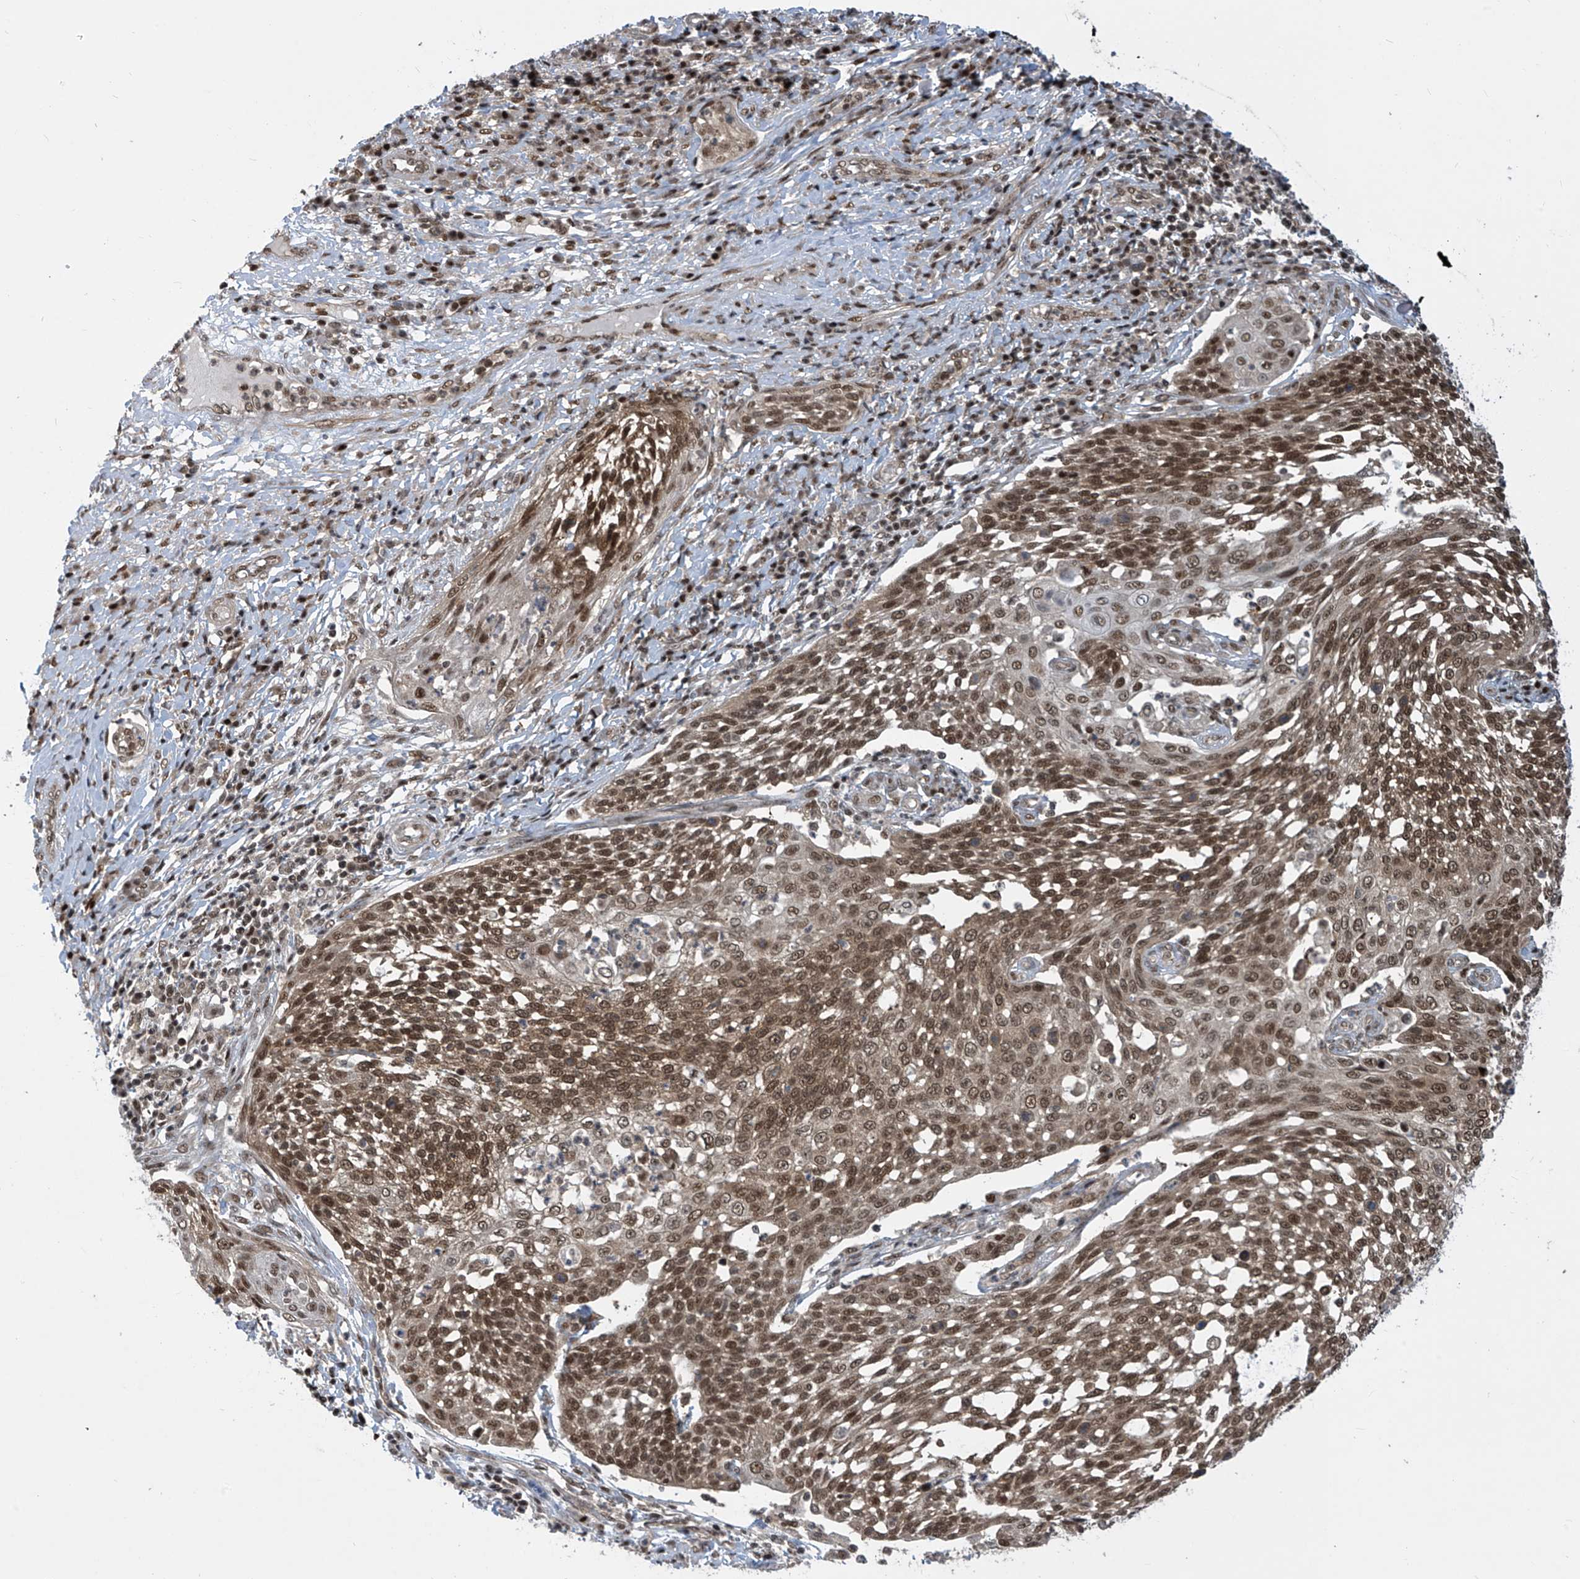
{"staining": {"intensity": "moderate", "quantity": ">75%", "location": "cytoplasmic/membranous,nuclear"}, "tissue": "cervical cancer", "cell_type": "Tumor cells", "image_type": "cancer", "snomed": [{"axis": "morphology", "description": "Squamous cell carcinoma, NOS"}, {"axis": "topography", "description": "Cervix"}], "caption": "Cervical squamous cell carcinoma tissue shows moderate cytoplasmic/membranous and nuclear staining in approximately >75% of tumor cells, visualized by immunohistochemistry.", "gene": "LAGE3", "patient": {"sex": "female", "age": 34}}